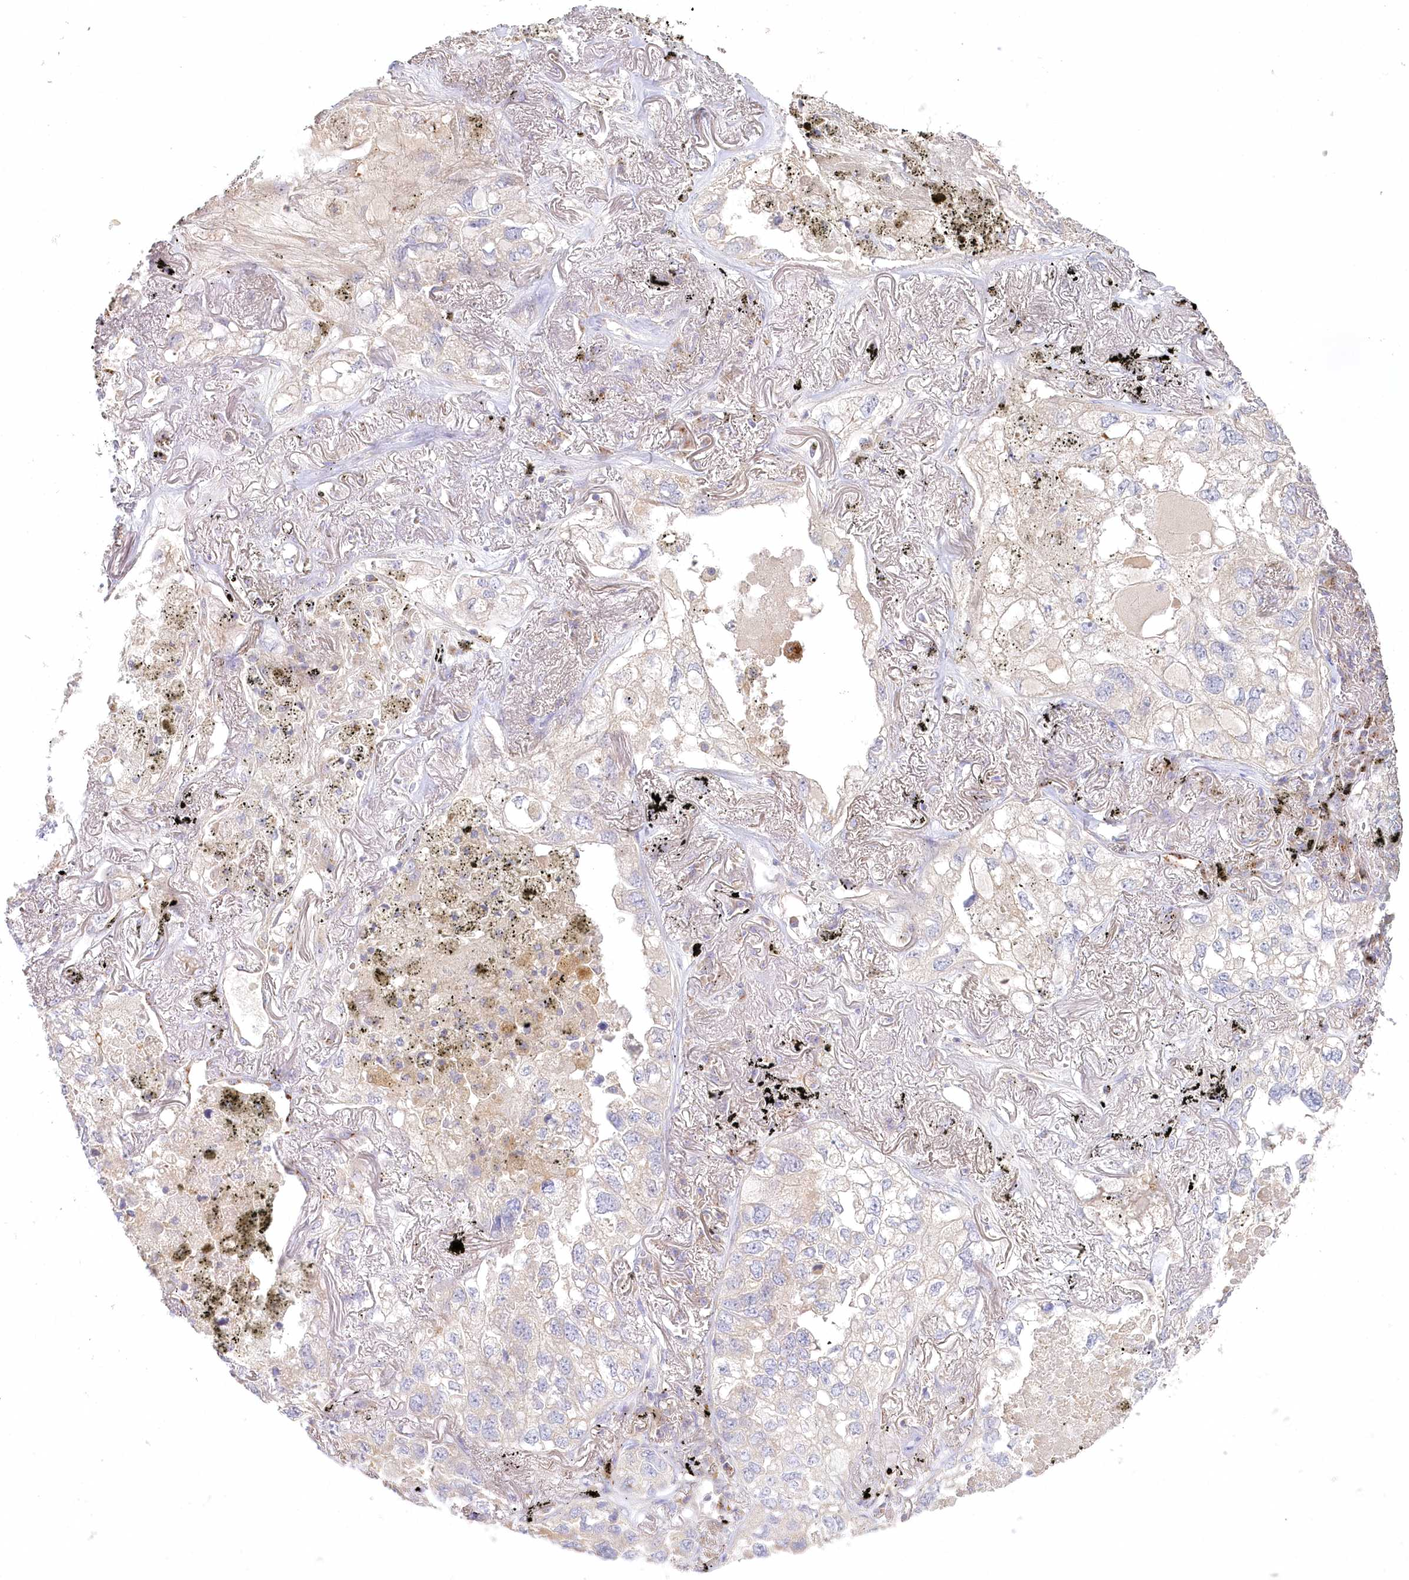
{"staining": {"intensity": "negative", "quantity": "none", "location": "none"}, "tissue": "lung cancer", "cell_type": "Tumor cells", "image_type": "cancer", "snomed": [{"axis": "morphology", "description": "Adenocarcinoma, NOS"}, {"axis": "topography", "description": "Lung"}], "caption": "IHC micrograph of neoplastic tissue: human adenocarcinoma (lung) stained with DAB shows no significant protein staining in tumor cells.", "gene": "VSIG1", "patient": {"sex": "male", "age": 65}}